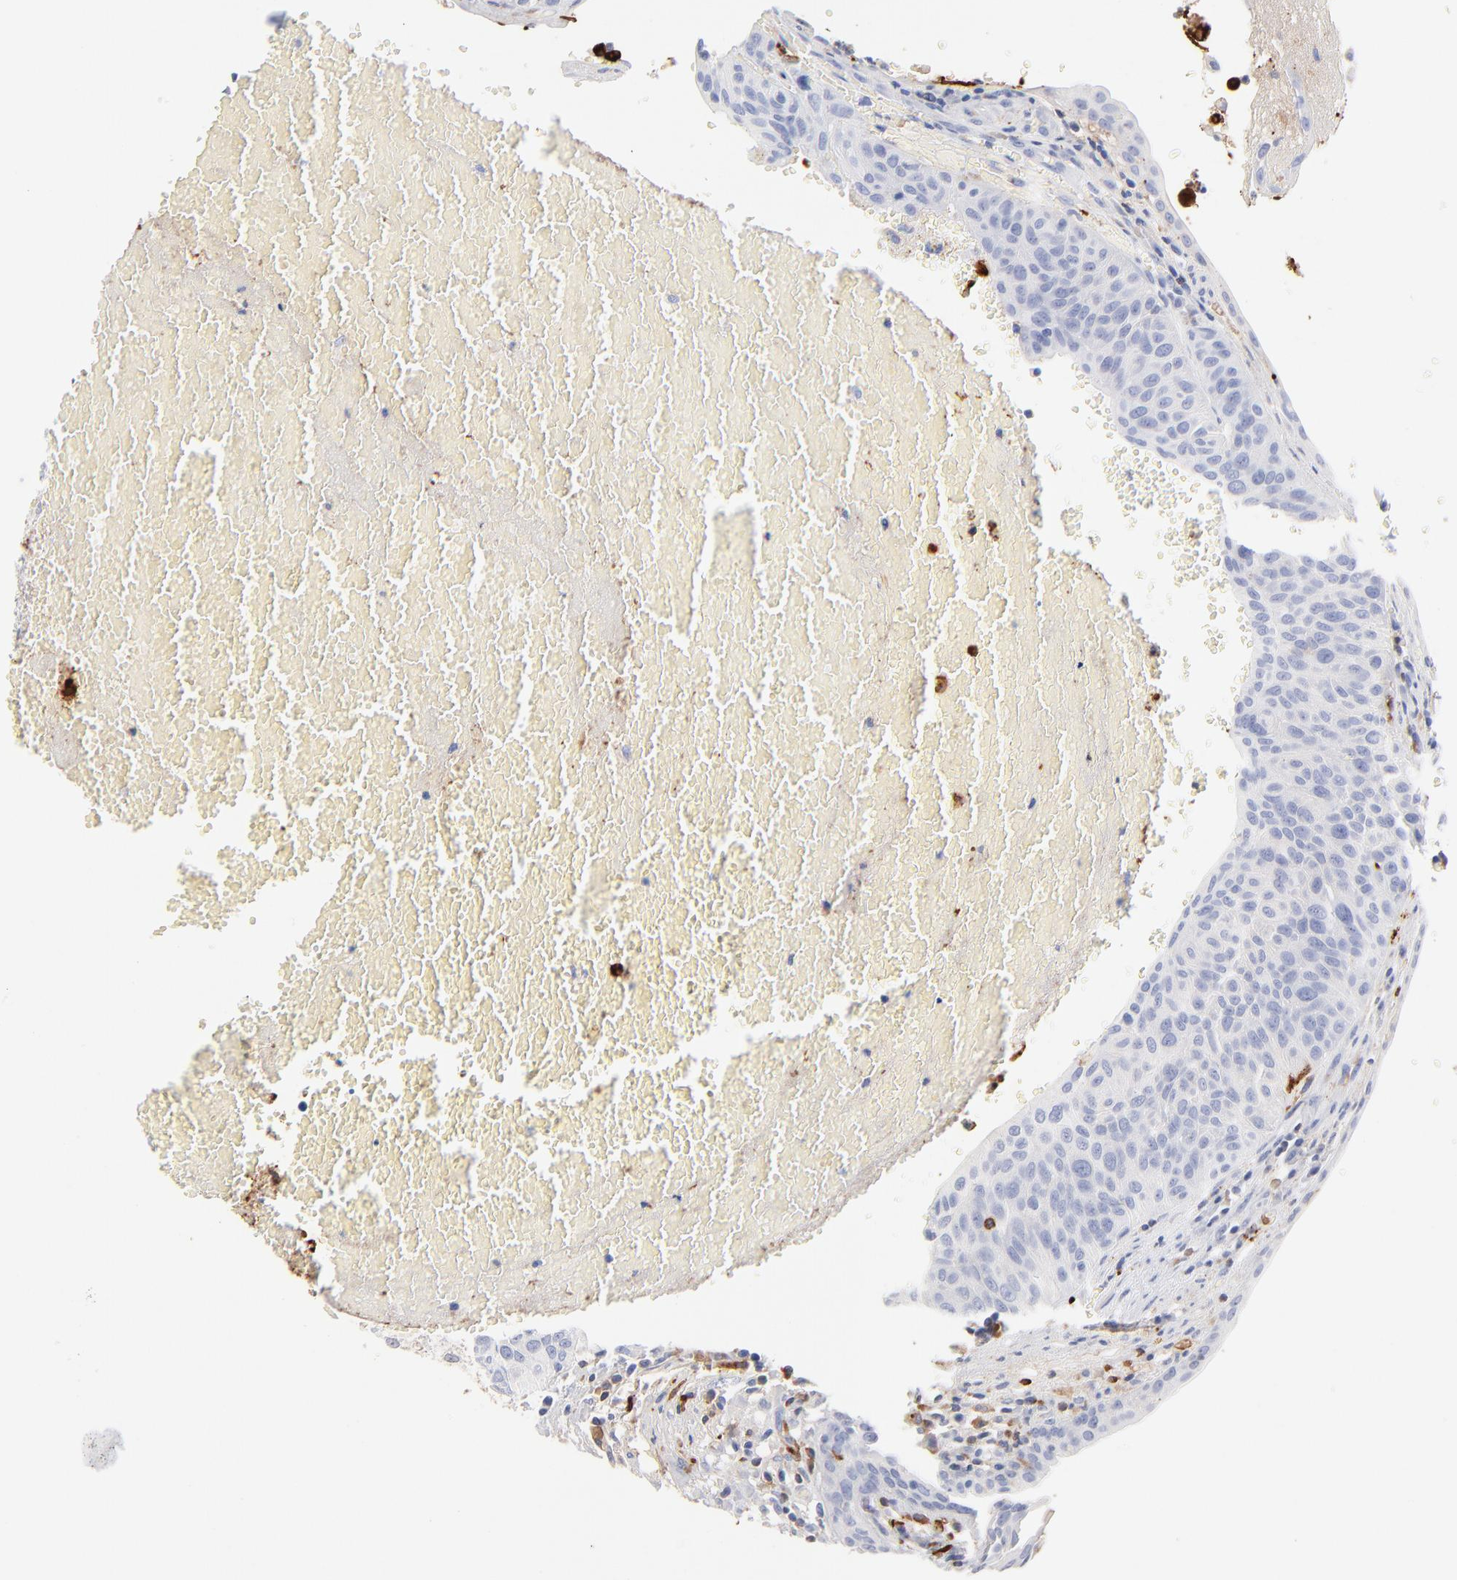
{"staining": {"intensity": "negative", "quantity": "none", "location": "none"}, "tissue": "urothelial cancer", "cell_type": "Tumor cells", "image_type": "cancer", "snomed": [{"axis": "morphology", "description": "Urothelial carcinoma, High grade"}, {"axis": "topography", "description": "Urinary bladder"}], "caption": "Human high-grade urothelial carcinoma stained for a protein using immunohistochemistry shows no positivity in tumor cells.", "gene": "APOH", "patient": {"sex": "male", "age": 66}}